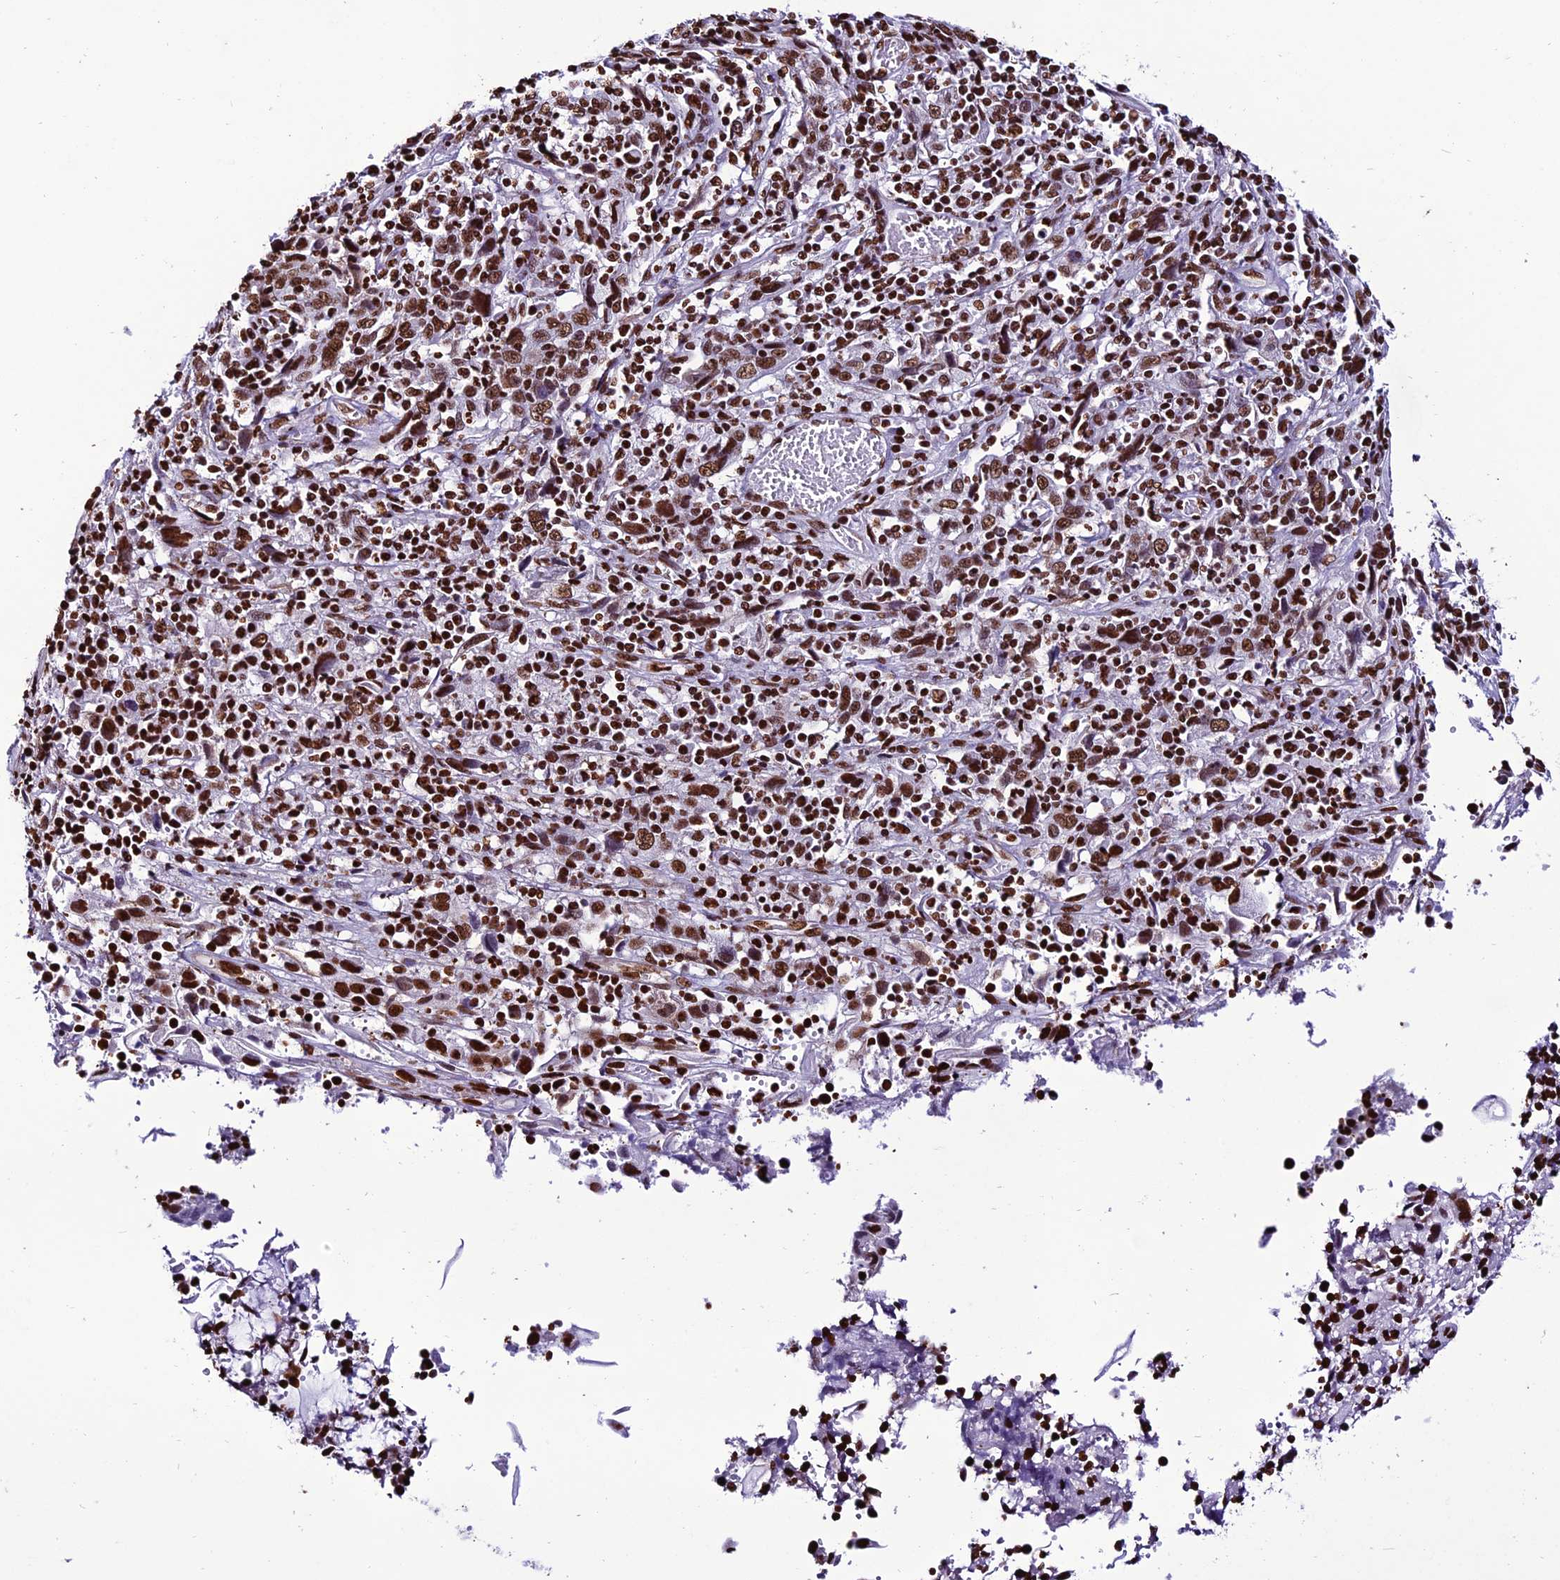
{"staining": {"intensity": "moderate", "quantity": ">75%", "location": "nuclear"}, "tissue": "cervical cancer", "cell_type": "Tumor cells", "image_type": "cancer", "snomed": [{"axis": "morphology", "description": "Squamous cell carcinoma, NOS"}, {"axis": "topography", "description": "Cervix"}], "caption": "Cervical squamous cell carcinoma stained with a brown dye shows moderate nuclear positive expression in about >75% of tumor cells.", "gene": "INO80E", "patient": {"sex": "female", "age": 46}}